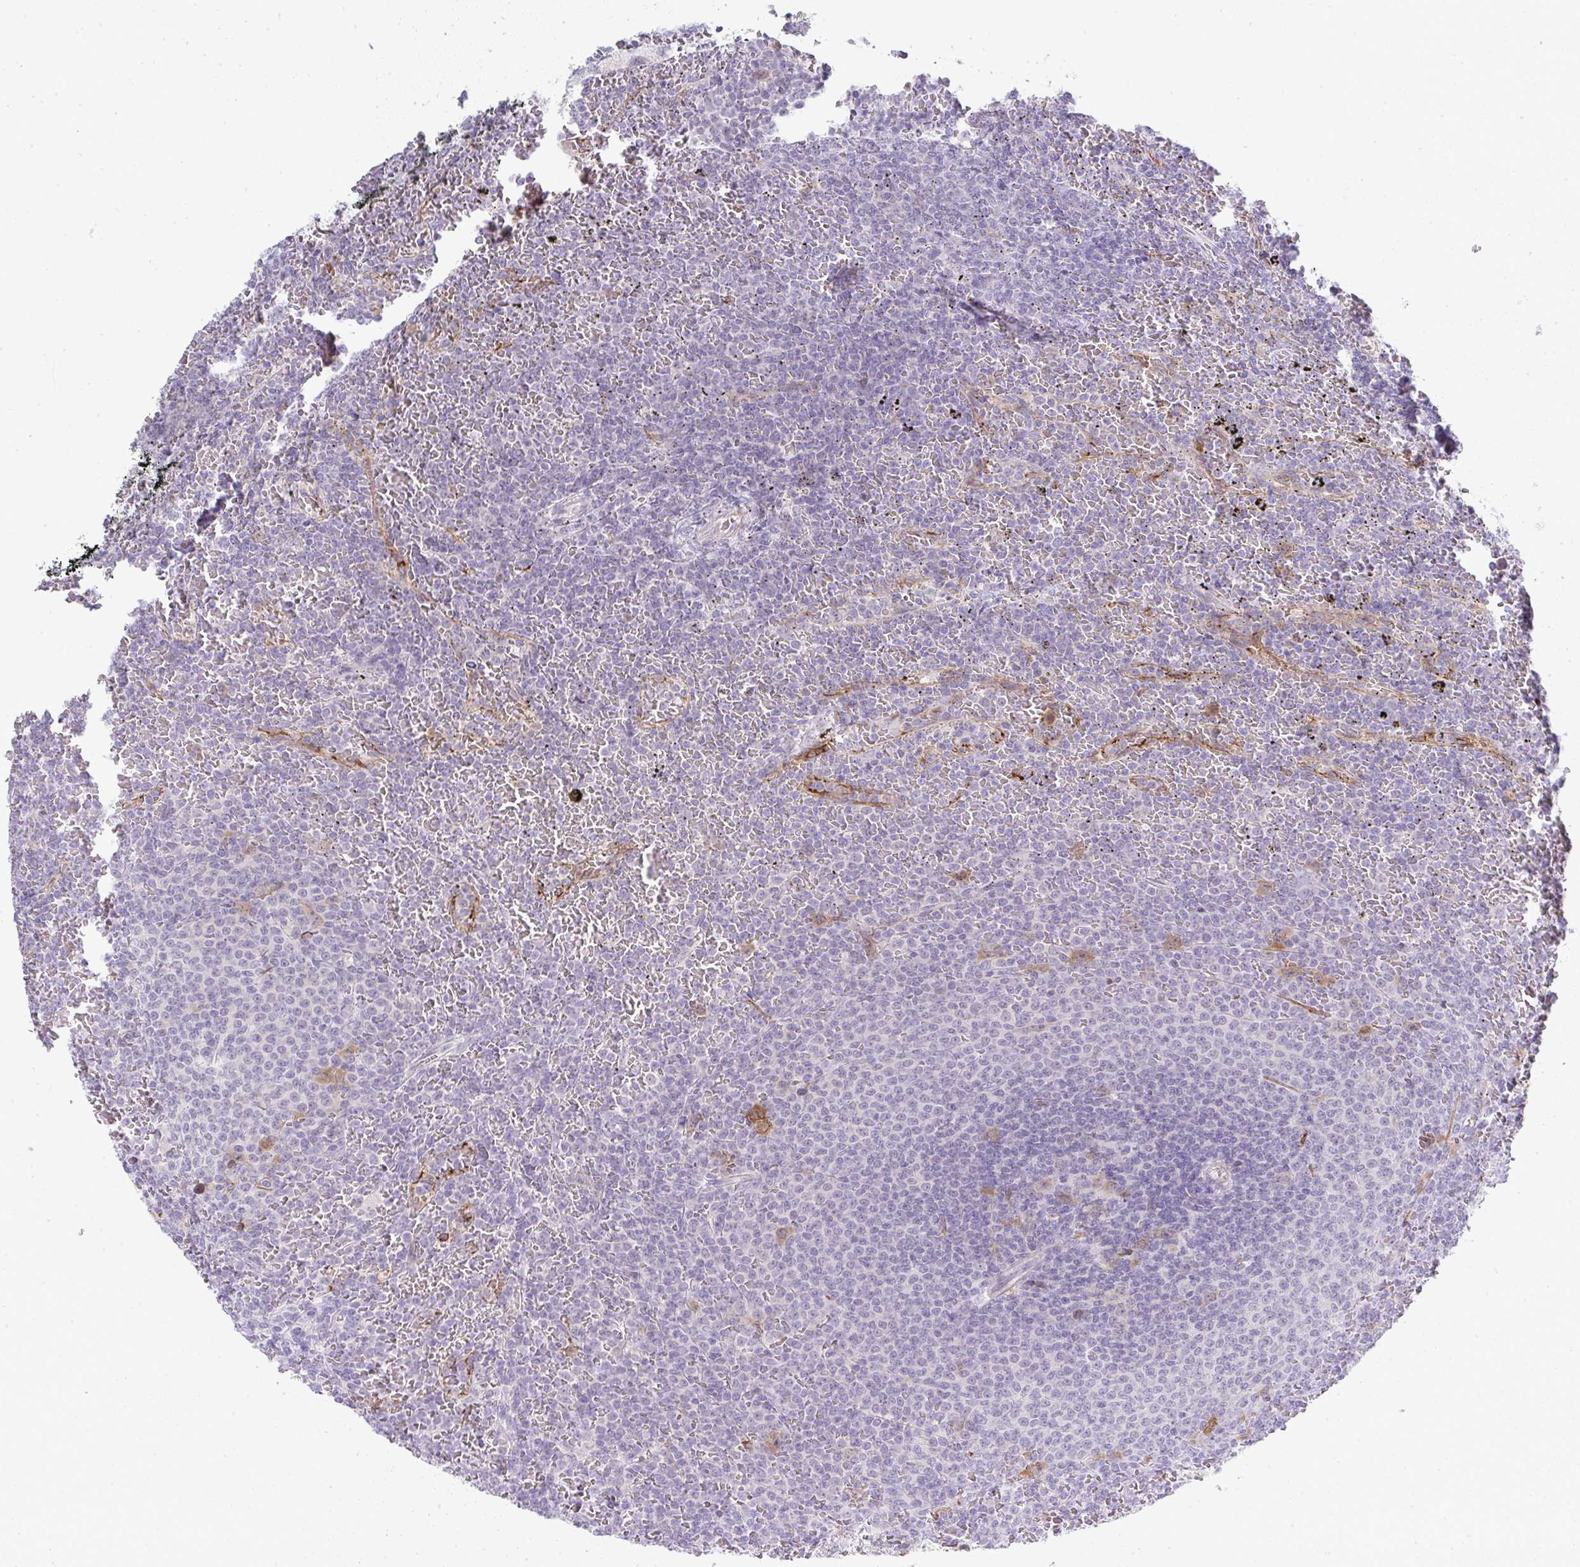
{"staining": {"intensity": "negative", "quantity": "none", "location": "none"}, "tissue": "lymphoma", "cell_type": "Tumor cells", "image_type": "cancer", "snomed": [{"axis": "morphology", "description": "Malignant lymphoma, non-Hodgkin's type, Low grade"}, {"axis": "topography", "description": "Spleen"}], "caption": "Immunohistochemistry (IHC) image of low-grade malignant lymphoma, non-Hodgkin's type stained for a protein (brown), which shows no positivity in tumor cells. (DAB IHC, high magnification).", "gene": "UBE2S", "patient": {"sex": "female", "age": 77}}